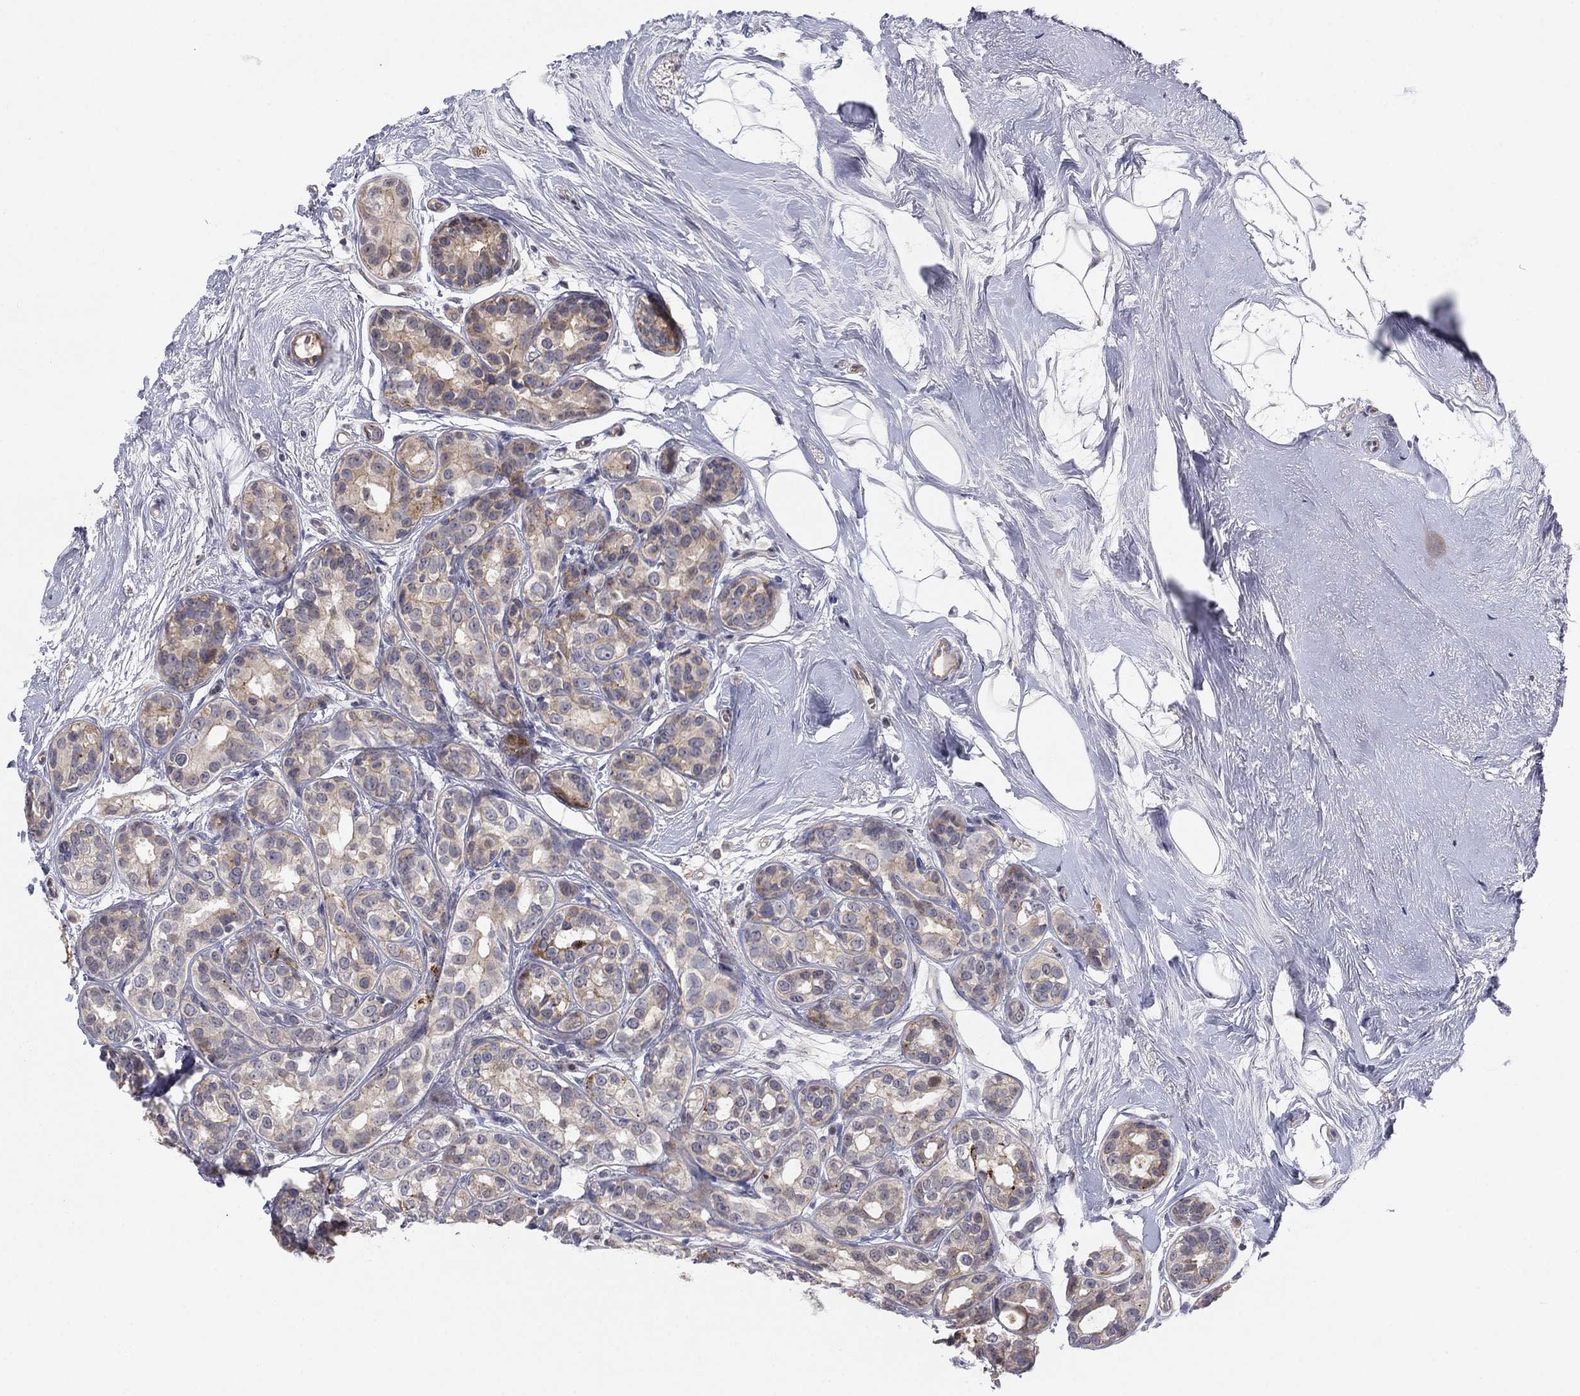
{"staining": {"intensity": "weak", "quantity": ">75%", "location": "cytoplasmic/membranous"}, "tissue": "breast cancer", "cell_type": "Tumor cells", "image_type": "cancer", "snomed": [{"axis": "morphology", "description": "Duct carcinoma"}, {"axis": "topography", "description": "Breast"}], "caption": "A brown stain shows weak cytoplasmic/membranous staining of a protein in human intraductal carcinoma (breast) tumor cells.", "gene": "AMN1", "patient": {"sex": "female", "age": 55}}